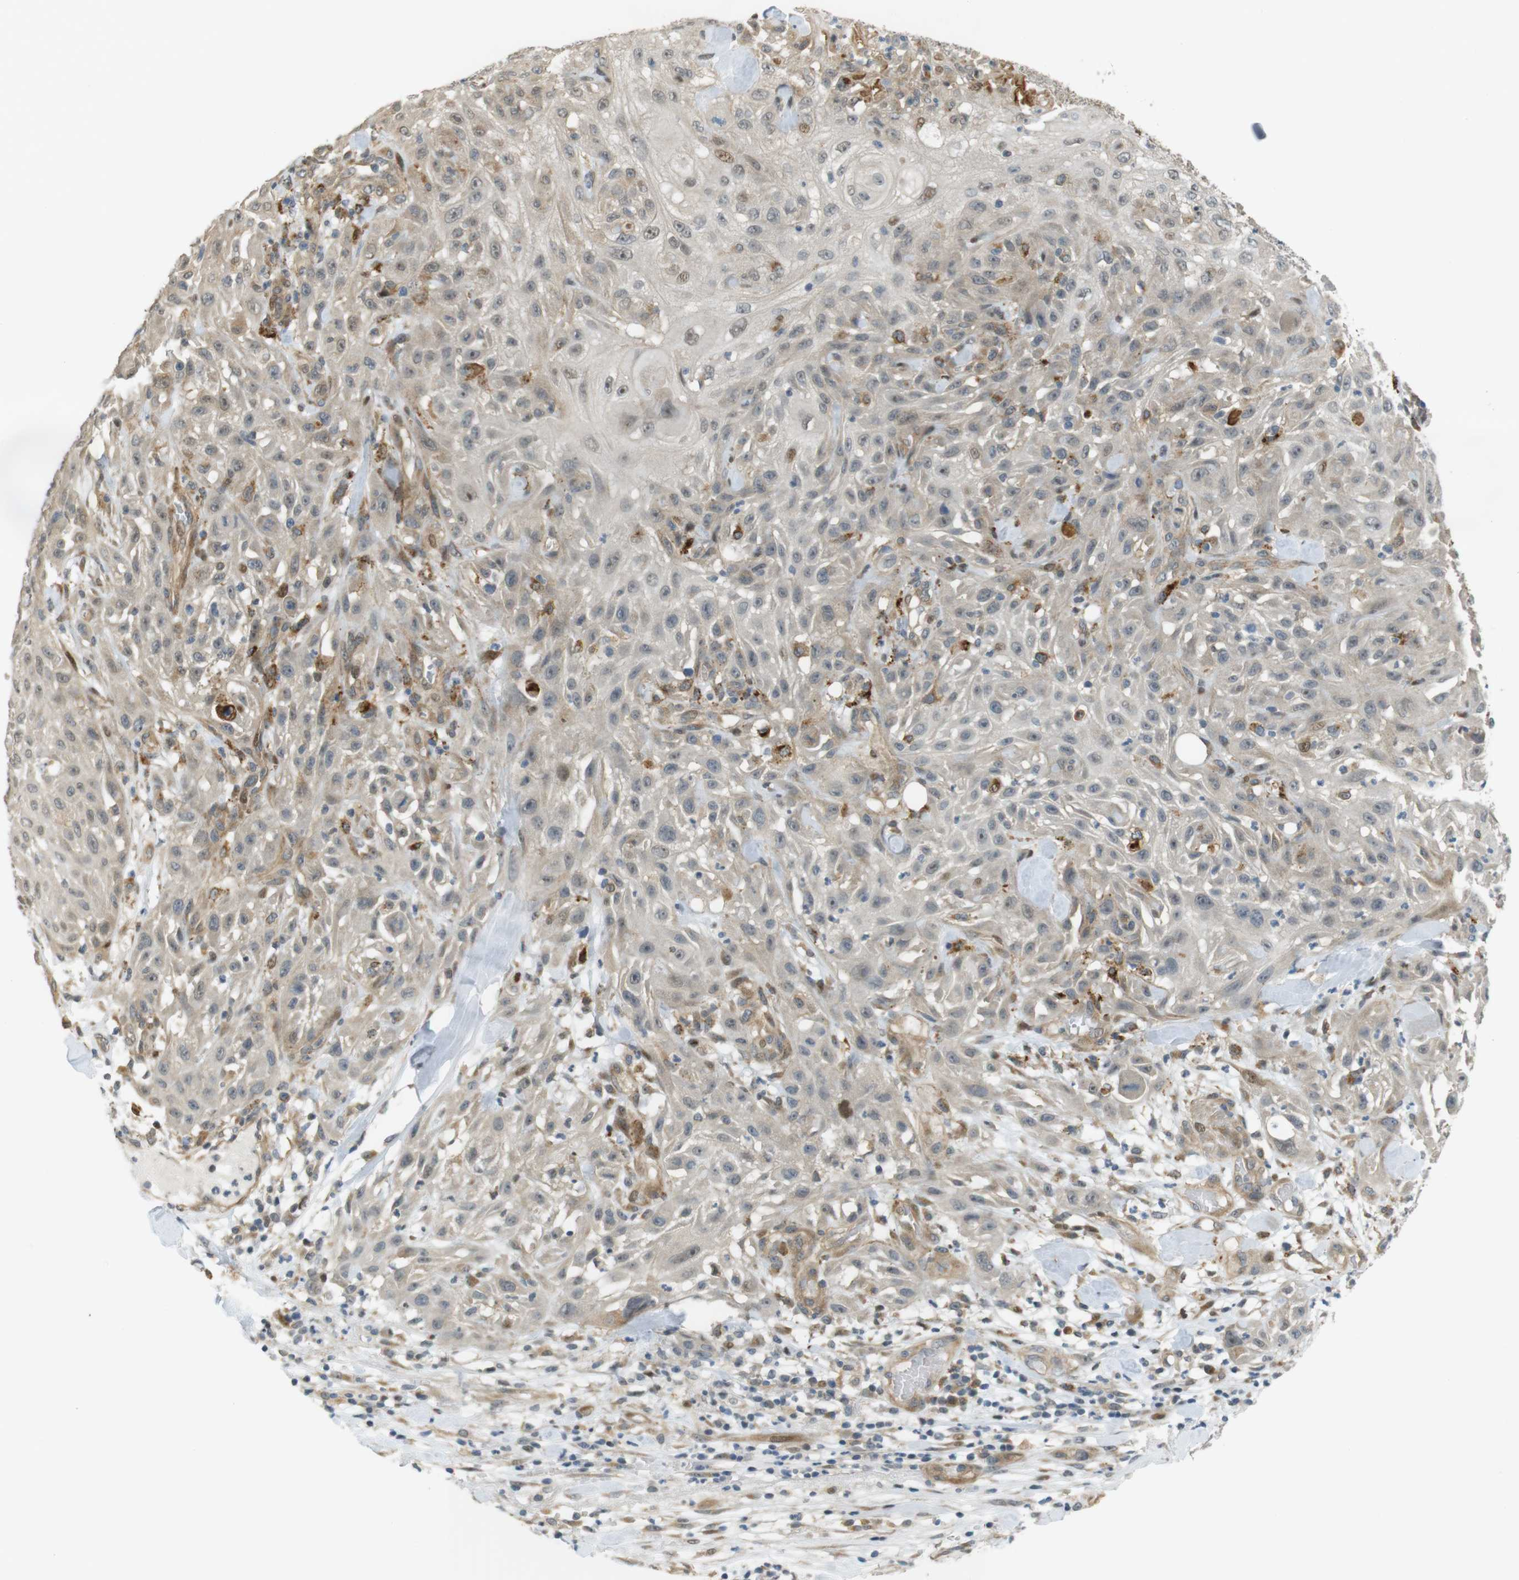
{"staining": {"intensity": "weak", "quantity": "25%-75%", "location": "cytoplasmic/membranous,nuclear"}, "tissue": "skin cancer", "cell_type": "Tumor cells", "image_type": "cancer", "snomed": [{"axis": "morphology", "description": "Squamous cell carcinoma, NOS"}, {"axis": "topography", "description": "Skin"}], "caption": "DAB immunohistochemical staining of human skin cancer (squamous cell carcinoma) shows weak cytoplasmic/membranous and nuclear protein staining in about 25%-75% of tumor cells. Using DAB (brown) and hematoxylin (blue) stains, captured at high magnification using brightfield microscopy.", "gene": "TSPAN9", "patient": {"sex": "male", "age": 75}}